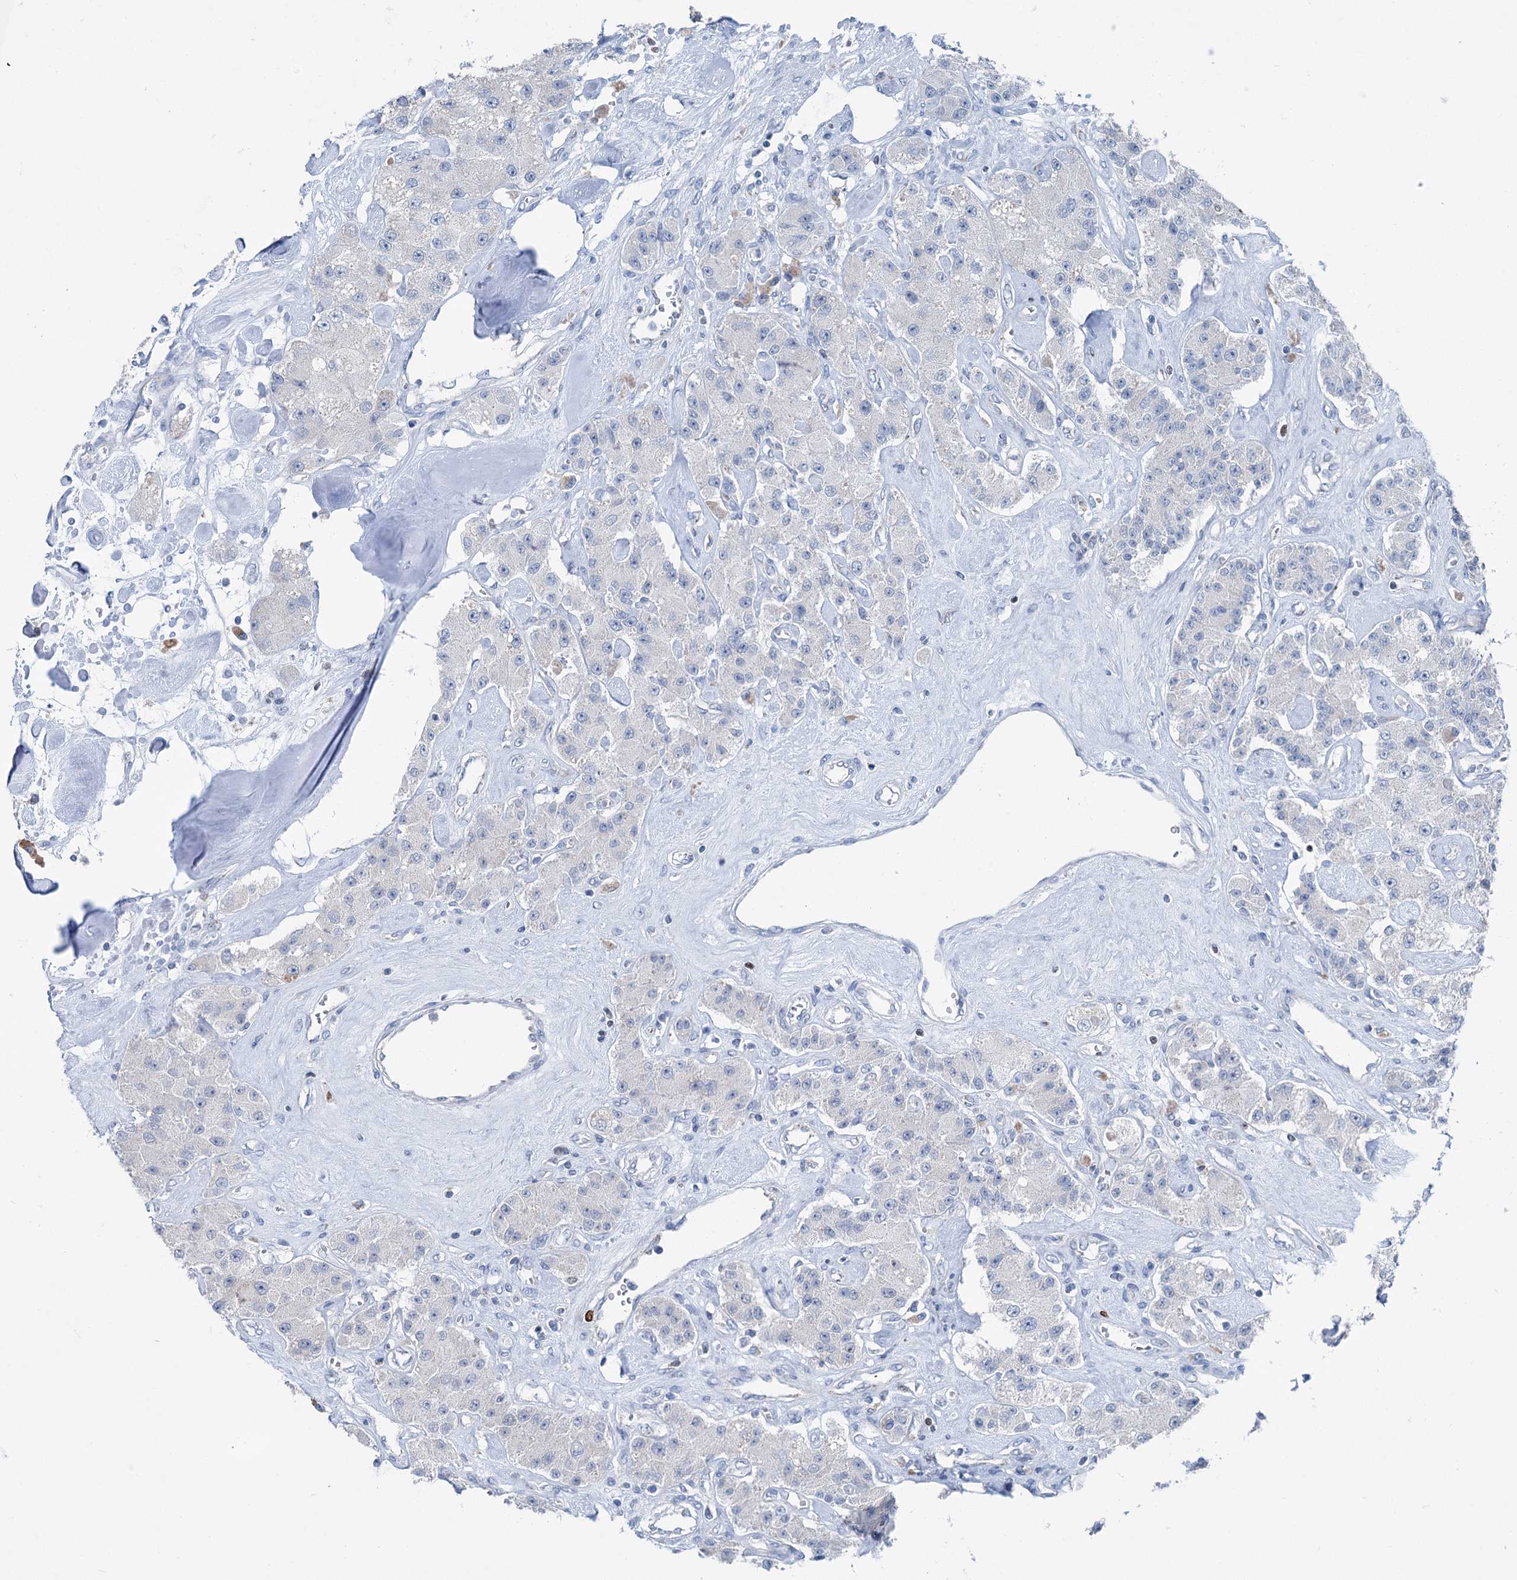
{"staining": {"intensity": "negative", "quantity": "none", "location": "none"}, "tissue": "carcinoid", "cell_type": "Tumor cells", "image_type": "cancer", "snomed": [{"axis": "morphology", "description": "Carcinoid, malignant, NOS"}, {"axis": "topography", "description": "Pancreas"}], "caption": "Tumor cells are negative for protein expression in human carcinoid.", "gene": "ELP4", "patient": {"sex": "male", "age": 41}}